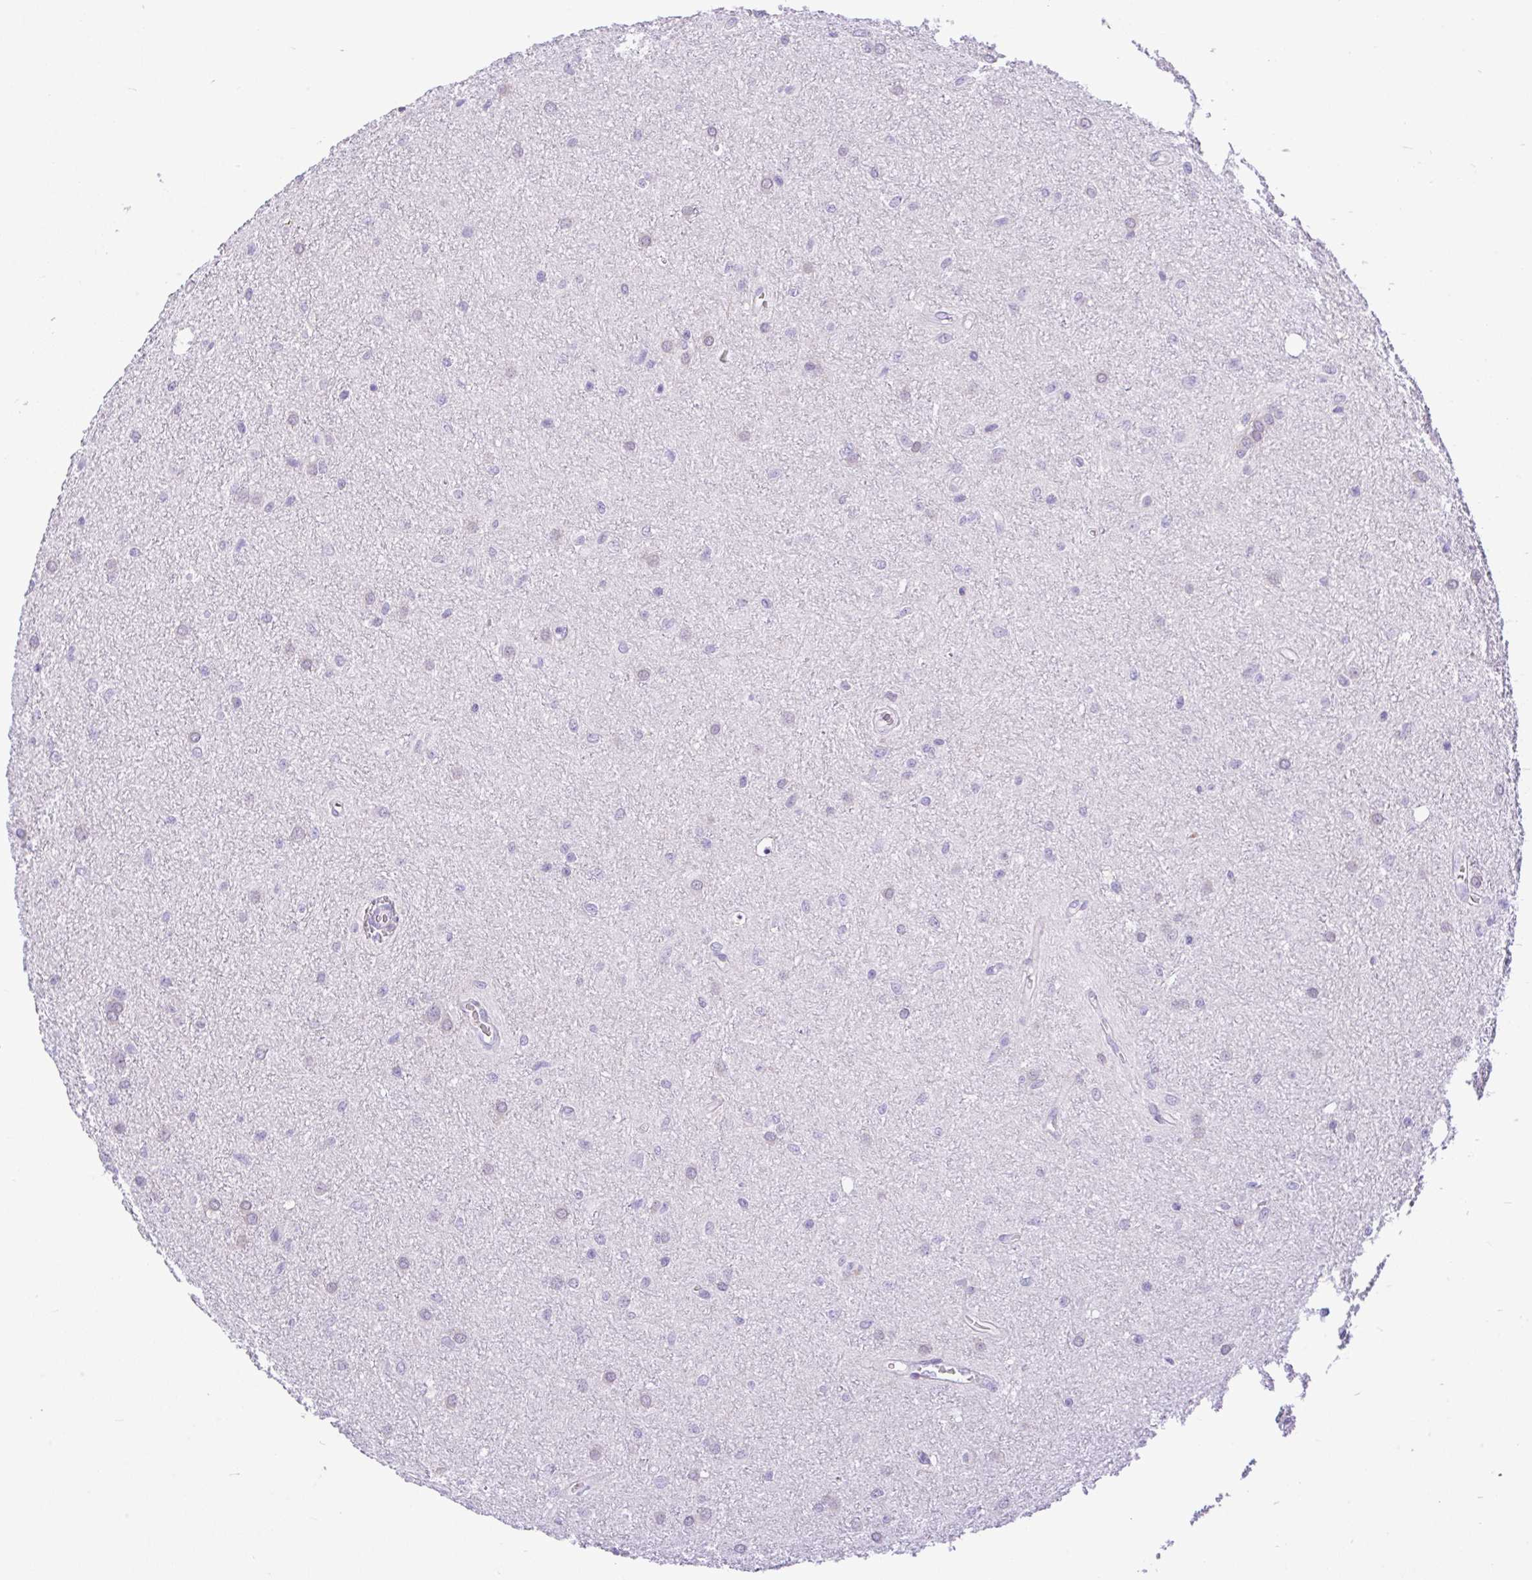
{"staining": {"intensity": "negative", "quantity": "none", "location": "none"}, "tissue": "glioma", "cell_type": "Tumor cells", "image_type": "cancer", "snomed": [{"axis": "morphology", "description": "Glioma, malignant, Low grade"}, {"axis": "topography", "description": "Cerebellum"}], "caption": "A photomicrograph of human malignant glioma (low-grade) is negative for staining in tumor cells.", "gene": "ANO4", "patient": {"sex": "female", "age": 5}}